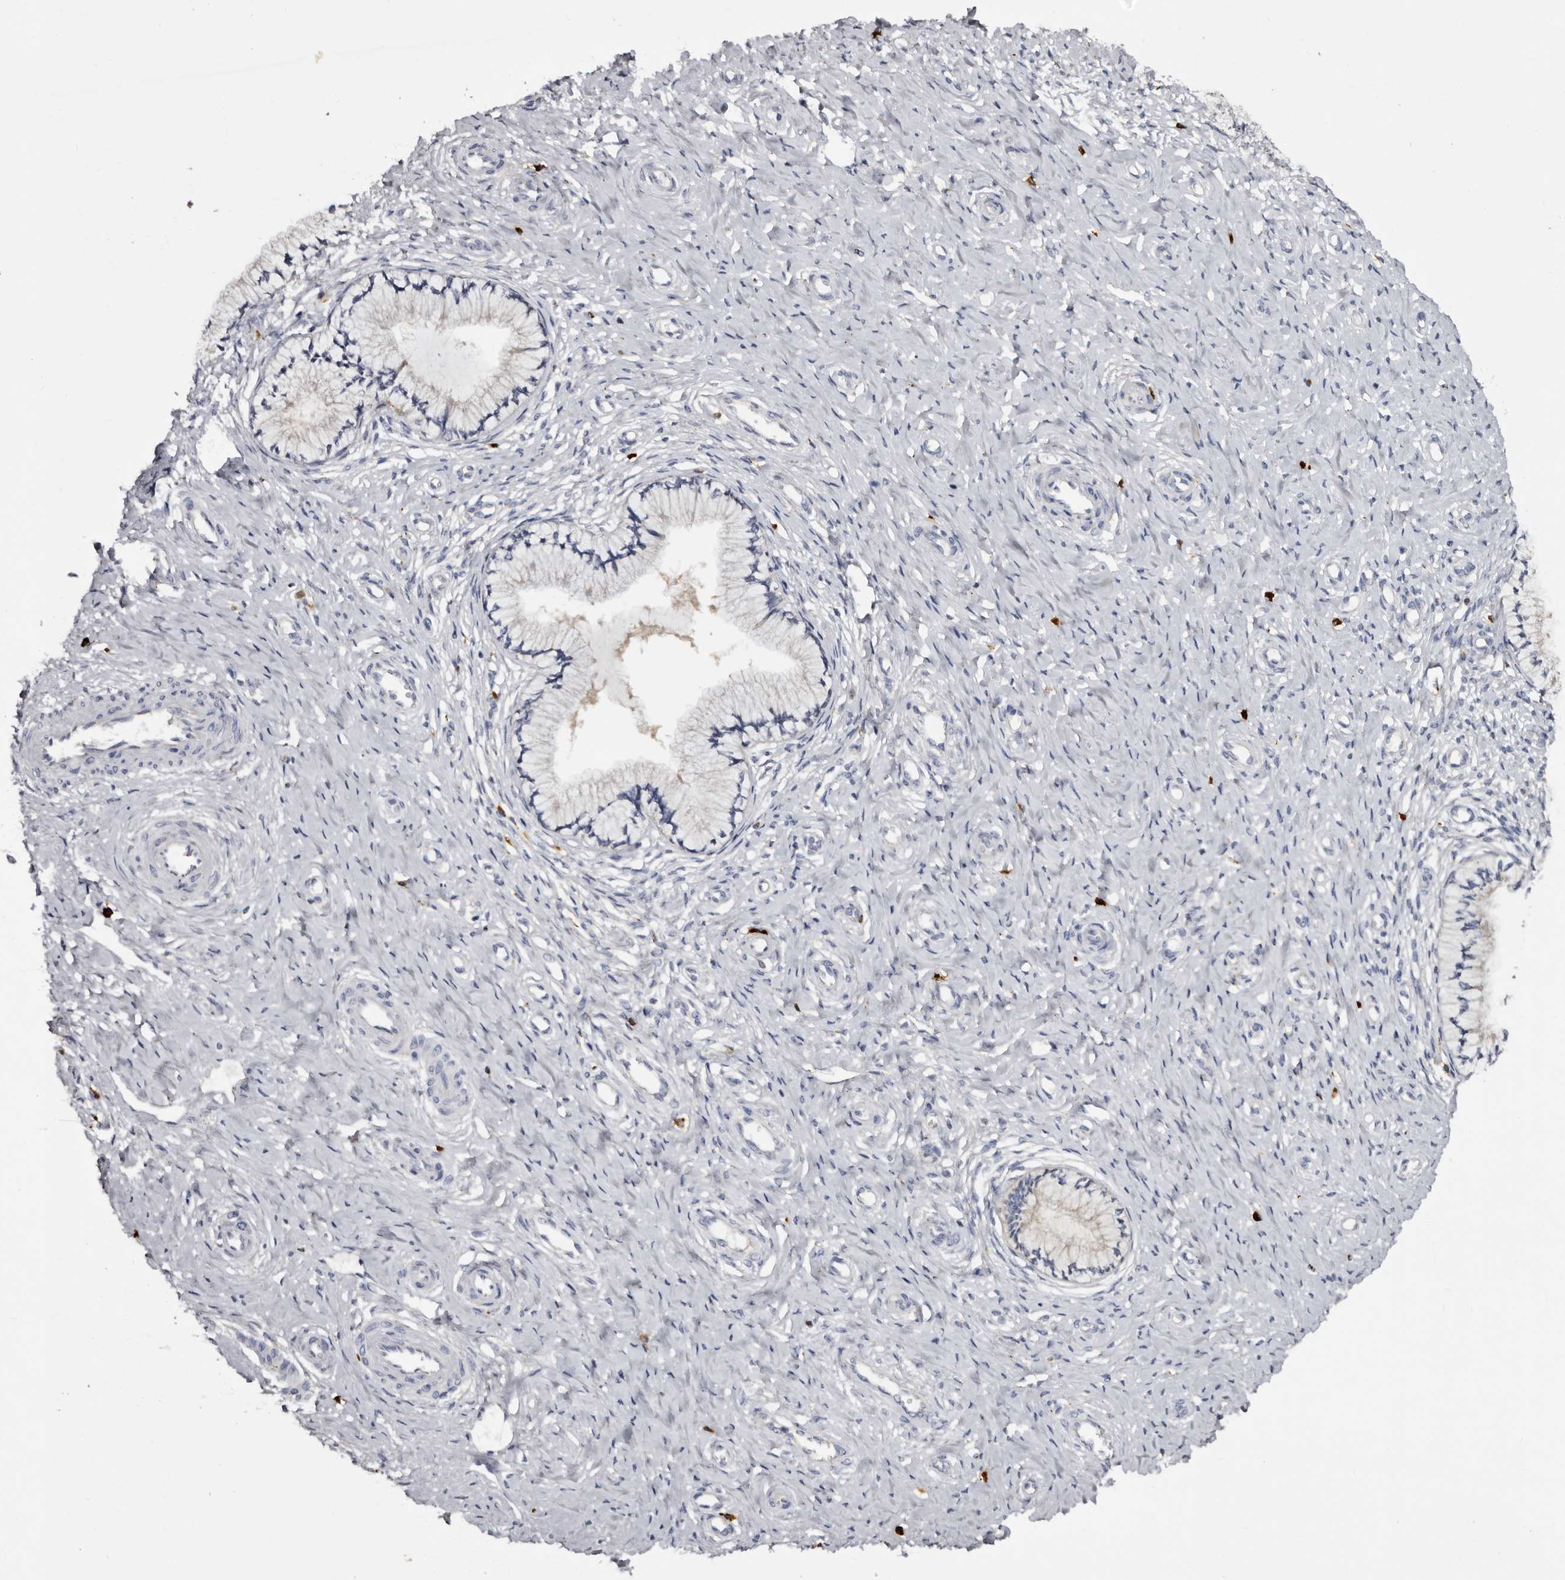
{"staining": {"intensity": "negative", "quantity": "none", "location": "none"}, "tissue": "cervix", "cell_type": "Glandular cells", "image_type": "normal", "snomed": [{"axis": "morphology", "description": "Normal tissue, NOS"}, {"axis": "topography", "description": "Cervix"}], "caption": "The photomicrograph reveals no significant expression in glandular cells of cervix.", "gene": "DAP", "patient": {"sex": "female", "age": 36}}